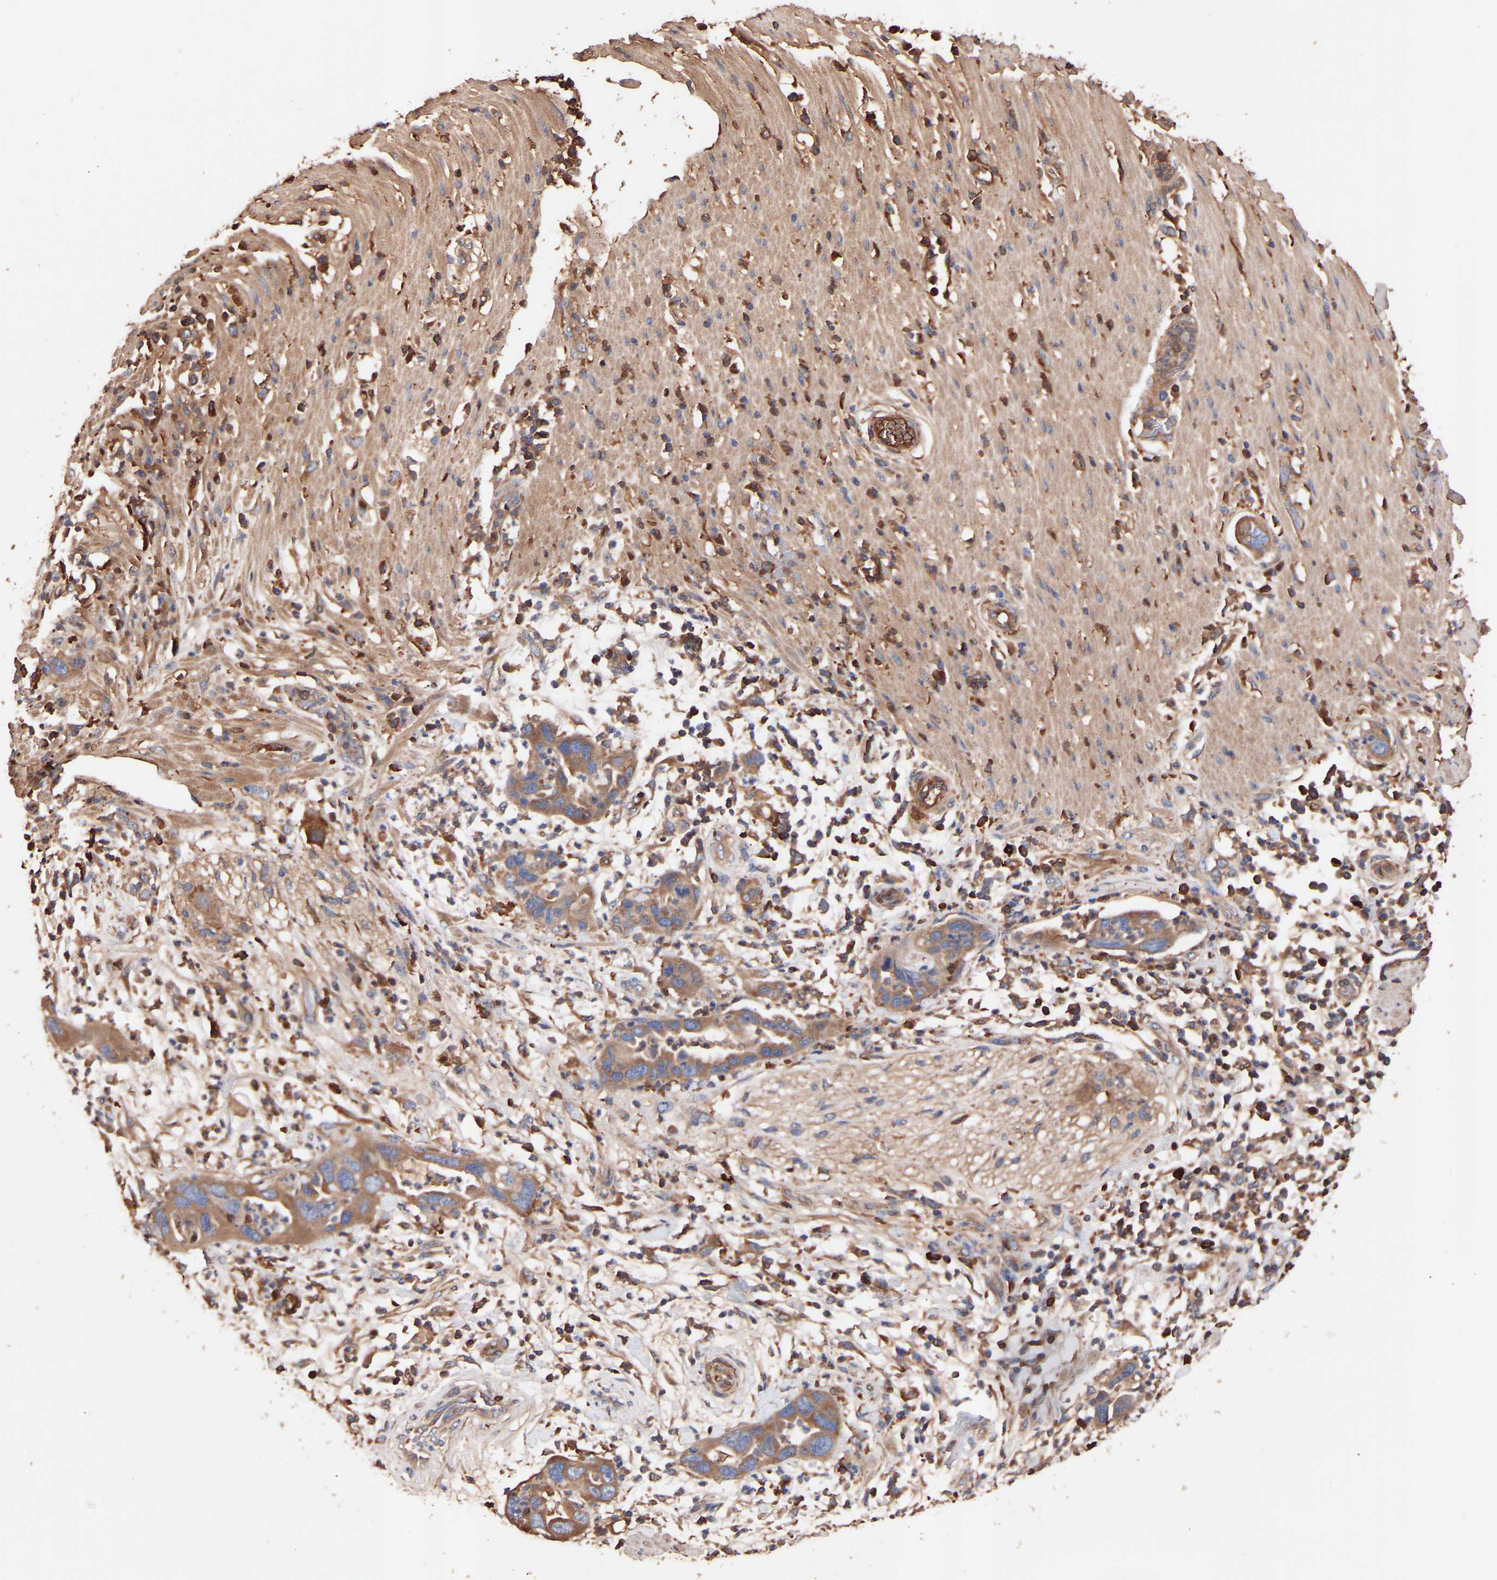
{"staining": {"intensity": "moderate", "quantity": ">75%", "location": "cytoplasmic/membranous"}, "tissue": "pancreatic cancer", "cell_type": "Tumor cells", "image_type": "cancer", "snomed": [{"axis": "morphology", "description": "Adenocarcinoma, NOS"}, {"axis": "topography", "description": "Pancreas"}], "caption": "A histopathology image of human pancreatic cancer stained for a protein shows moderate cytoplasmic/membranous brown staining in tumor cells.", "gene": "TMEM268", "patient": {"sex": "female", "age": 71}}